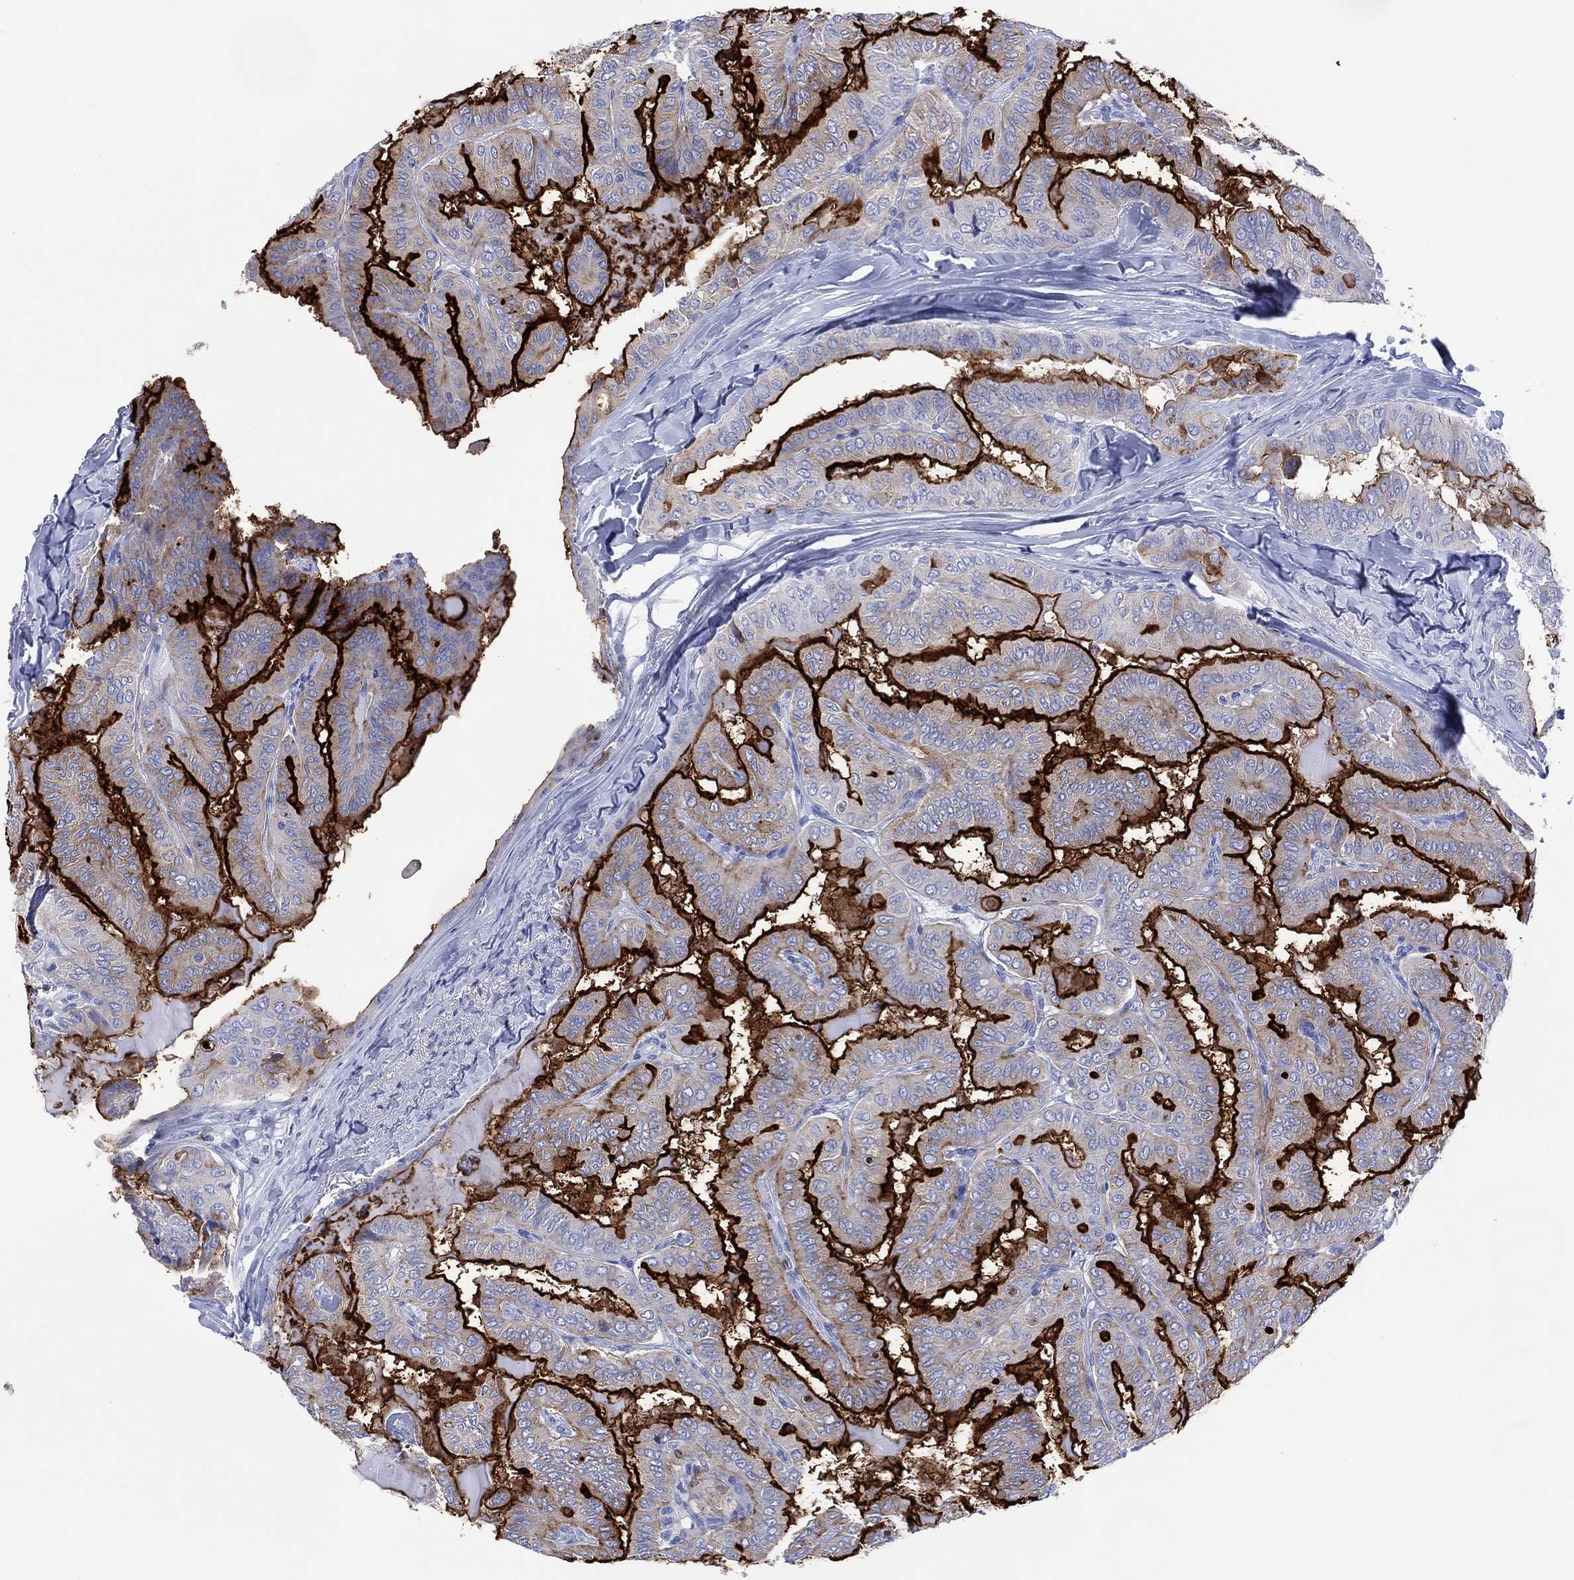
{"staining": {"intensity": "strong", "quantity": "25%-75%", "location": "cytoplasmic/membranous"}, "tissue": "thyroid cancer", "cell_type": "Tumor cells", "image_type": "cancer", "snomed": [{"axis": "morphology", "description": "Papillary adenocarcinoma, NOS"}, {"axis": "topography", "description": "Thyroid gland"}], "caption": "The image shows immunohistochemical staining of thyroid cancer. There is strong cytoplasmic/membranous expression is identified in about 25%-75% of tumor cells.", "gene": "DPP4", "patient": {"sex": "female", "age": 68}}